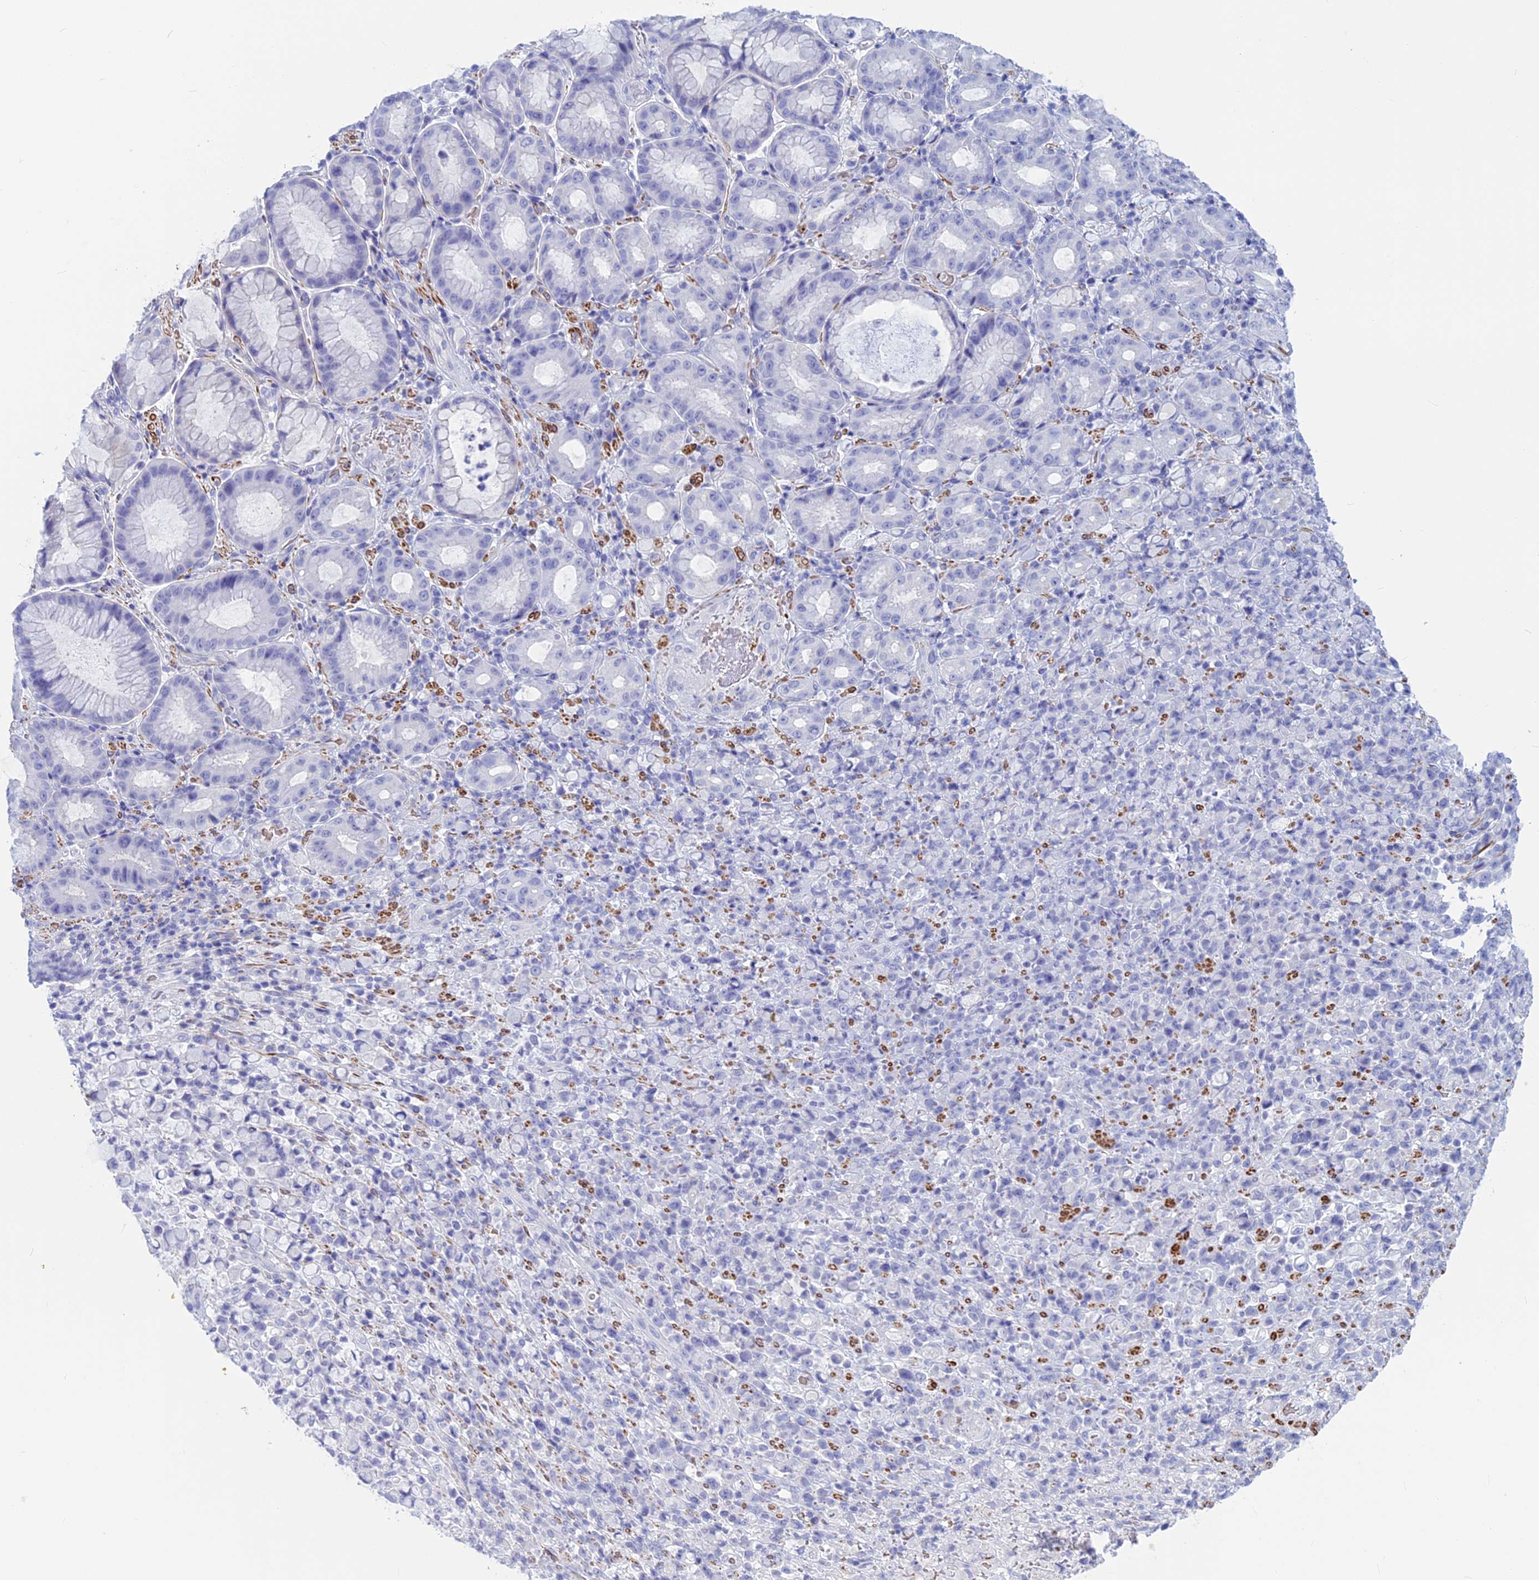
{"staining": {"intensity": "negative", "quantity": "none", "location": "none"}, "tissue": "stomach cancer", "cell_type": "Tumor cells", "image_type": "cancer", "snomed": [{"axis": "morphology", "description": "Normal tissue, NOS"}, {"axis": "morphology", "description": "Adenocarcinoma, NOS"}, {"axis": "topography", "description": "Stomach"}], "caption": "This is an immunohistochemistry photomicrograph of human stomach cancer. There is no staining in tumor cells.", "gene": "GAPDHS", "patient": {"sex": "female", "age": 79}}